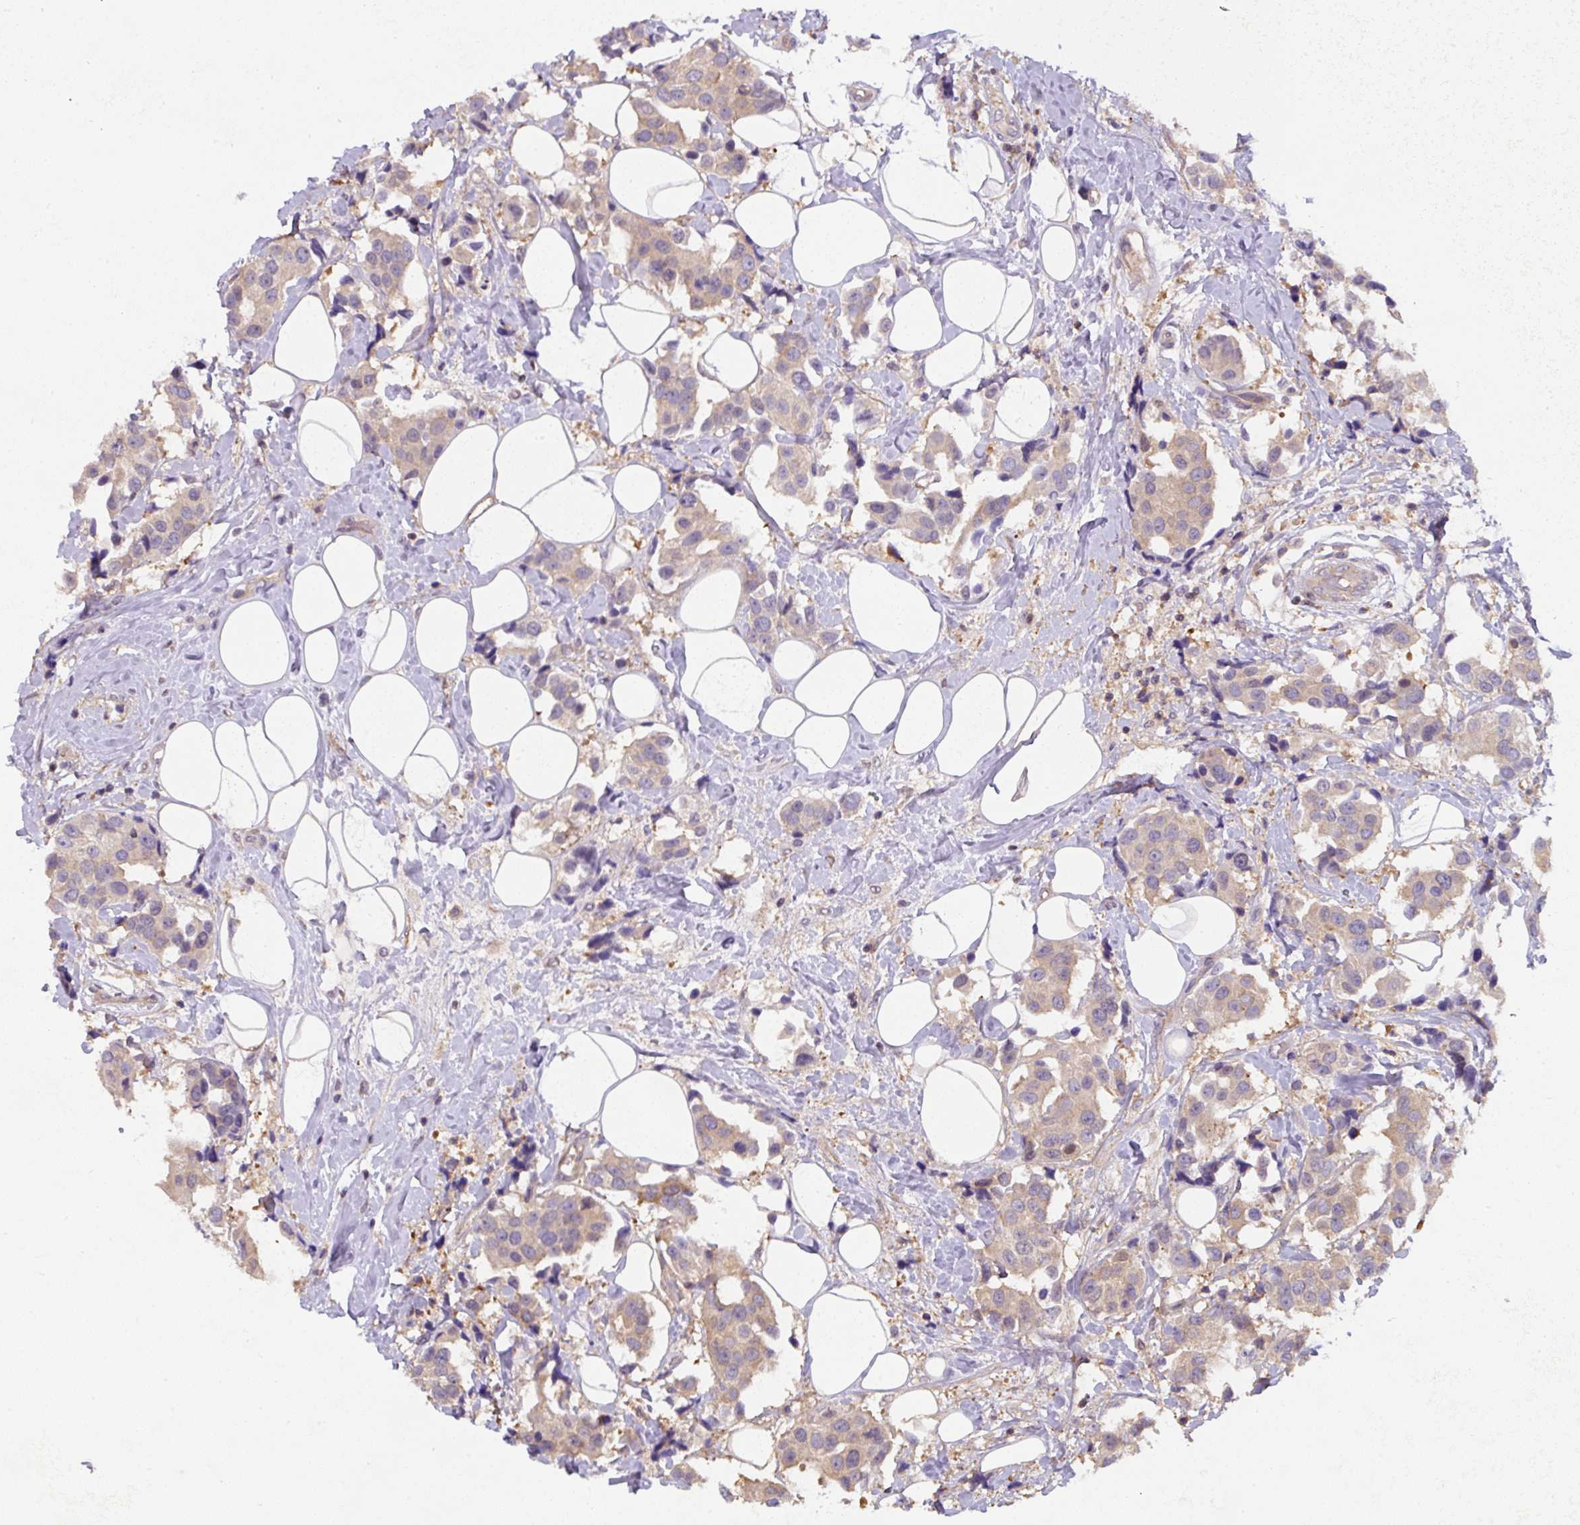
{"staining": {"intensity": "weak", "quantity": ">75%", "location": "cytoplasmic/membranous"}, "tissue": "breast cancer", "cell_type": "Tumor cells", "image_type": "cancer", "snomed": [{"axis": "morphology", "description": "Normal tissue, NOS"}, {"axis": "morphology", "description": "Duct carcinoma"}, {"axis": "topography", "description": "Breast"}], "caption": "An immunohistochemistry (IHC) micrograph of tumor tissue is shown. Protein staining in brown labels weak cytoplasmic/membranous positivity in breast cancer within tumor cells.", "gene": "ST13", "patient": {"sex": "female", "age": 39}}